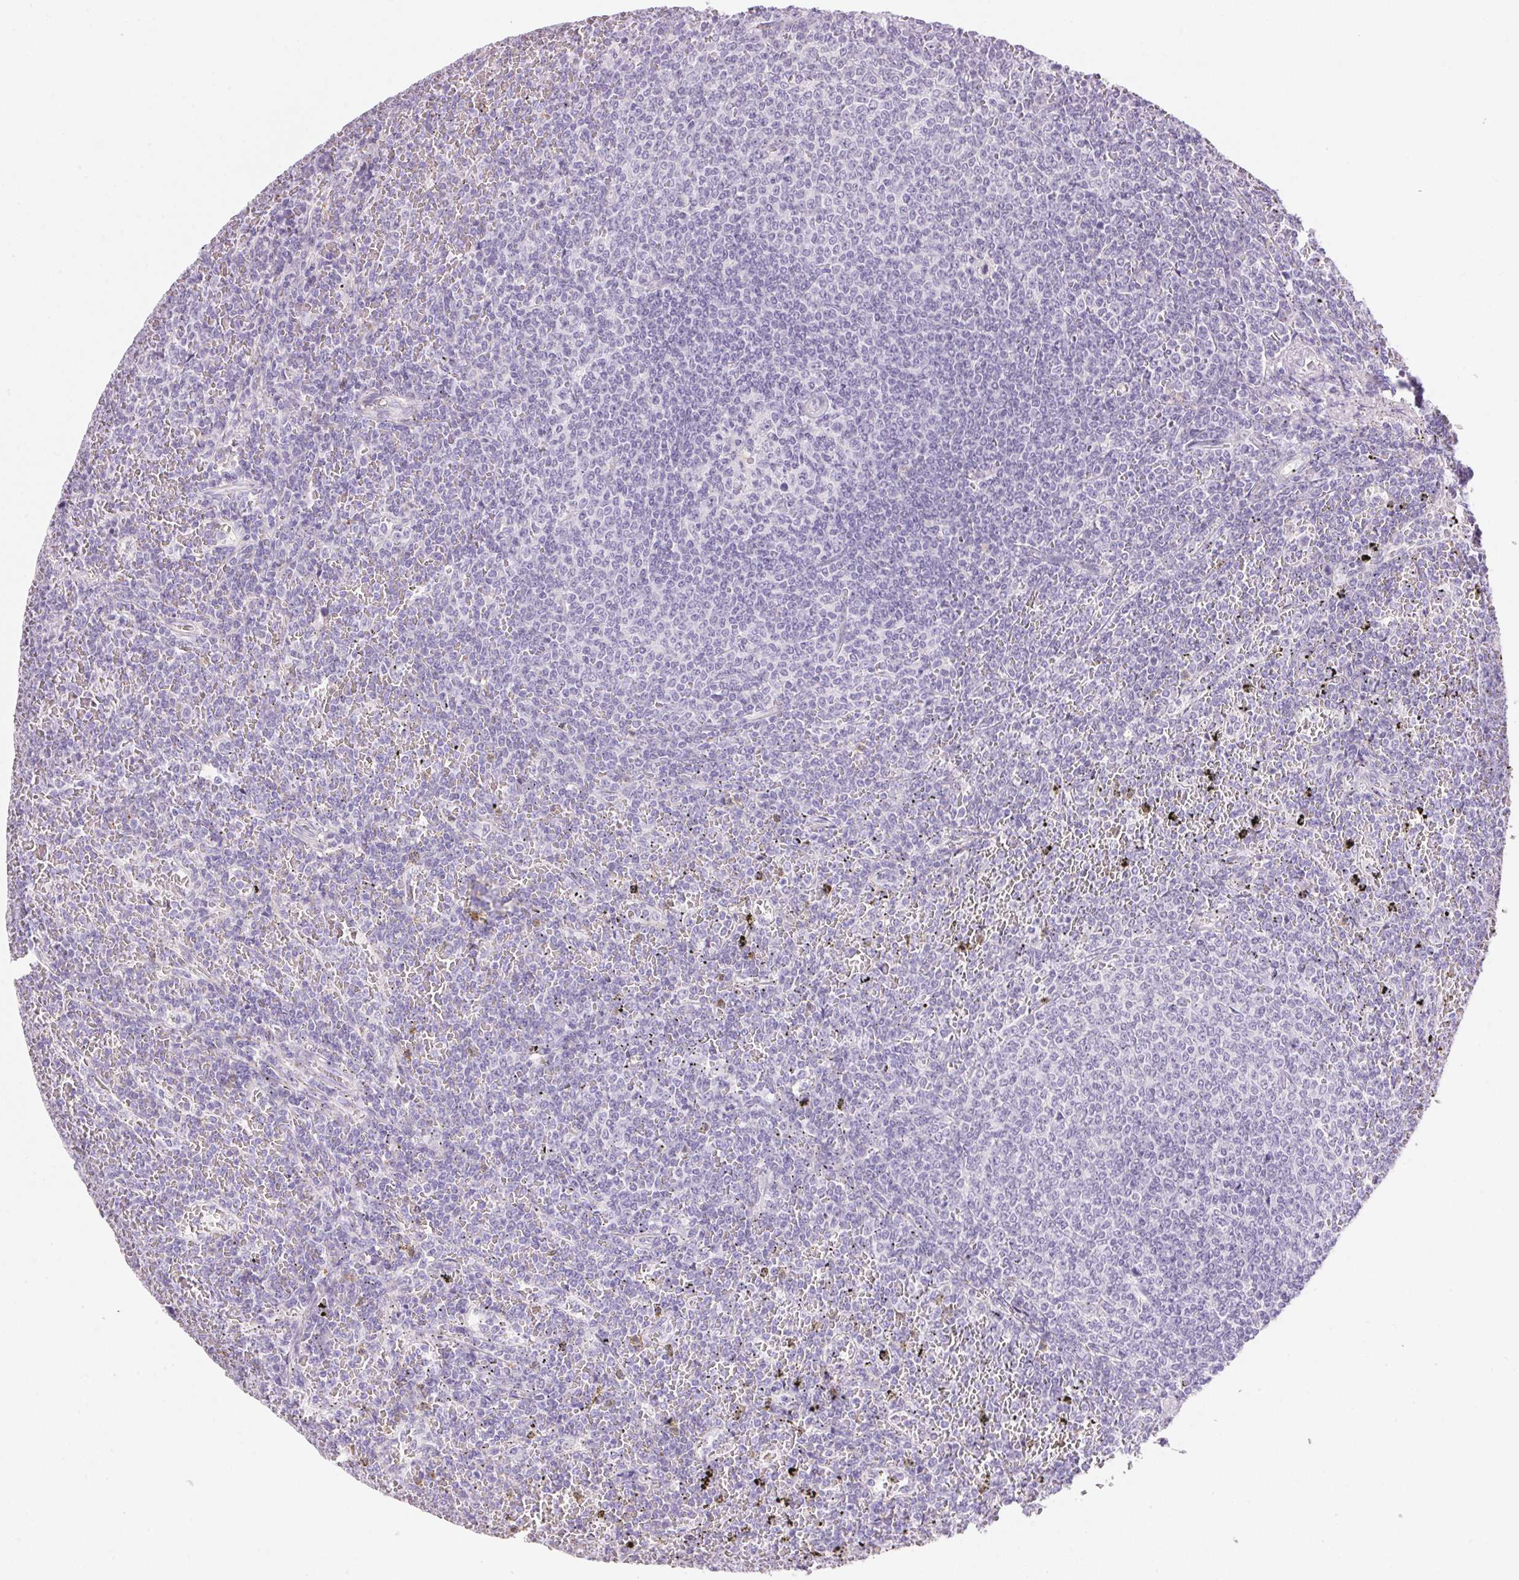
{"staining": {"intensity": "negative", "quantity": "none", "location": "none"}, "tissue": "lymphoma", "cell_type": "Tumor cells", "image_type": "cancer", "snomed": [{"axis": "morphology", "description": "Malignant lymphoma, non-Hodgkin's type, Low grade"}, {"axis": "topography", "description": "Spleen"}], "caption": "Lymphoma was stained to show a protein in brown. There is no significant staining in tumor cells. (DAB (3,3'-diaminobenzidine) immunohistochemistry with hematoxylin counter stain).", "gene": "TEKT1", "patient": {"sex": "female", "age": 77}}